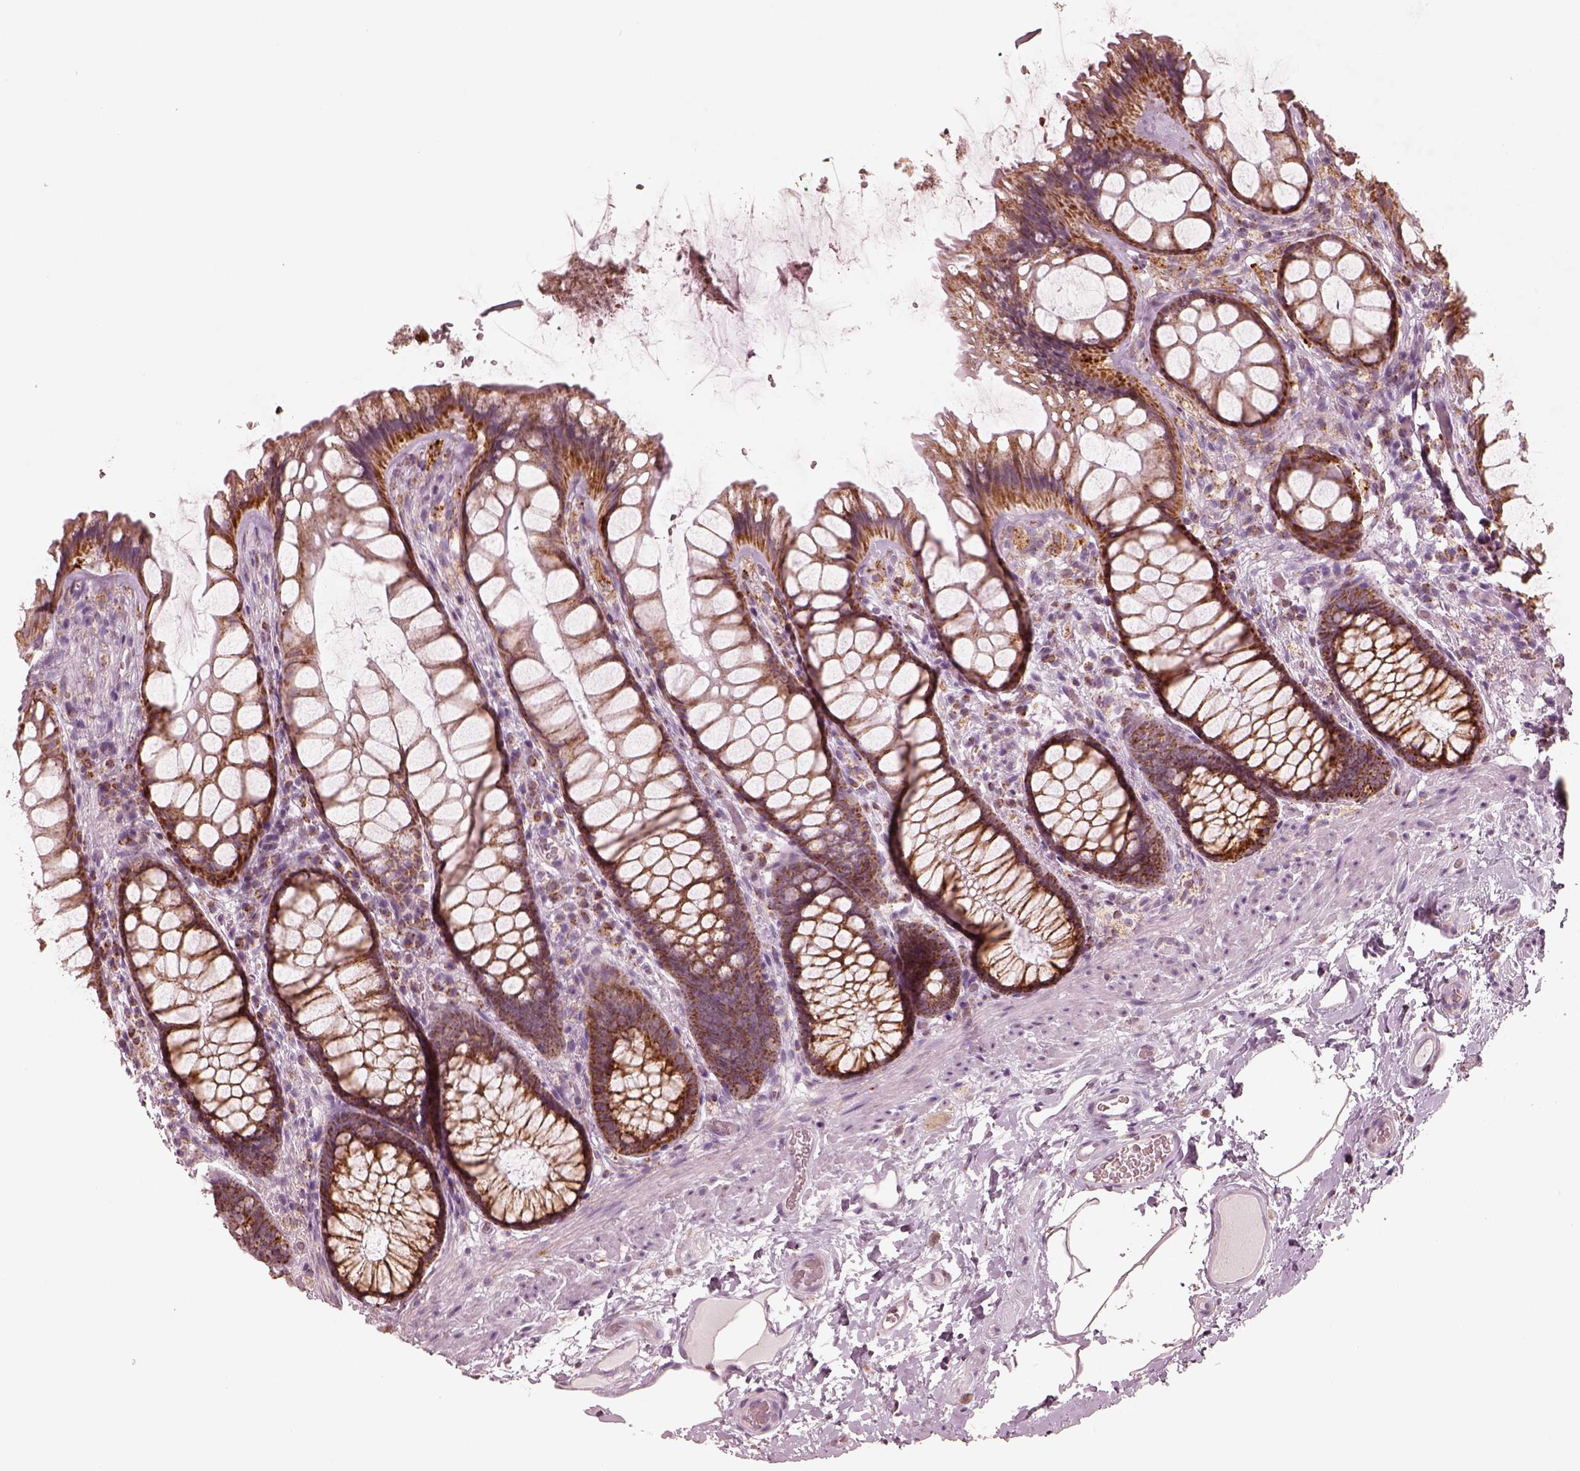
{"staining": {"intensity": "strong", "quantity": ">75%", "location": "cytoplasmic/membranous"}, "tissue": "rectum", "cell_type": "Glandular cells", "image_type": "normal", "snomed": [{"axis": "morphology", "description": "Normal tissue, NOS"}, {"axis": "topography", "description": "Rectum"}], "caption": "Strong cytoplasmic/membranous expression for a protein is appreciated in about >75% of glandular cells of normal rectum using IHC.", "gene": "ENTPD6", "patient": {"sex": "female", "age": 62}}